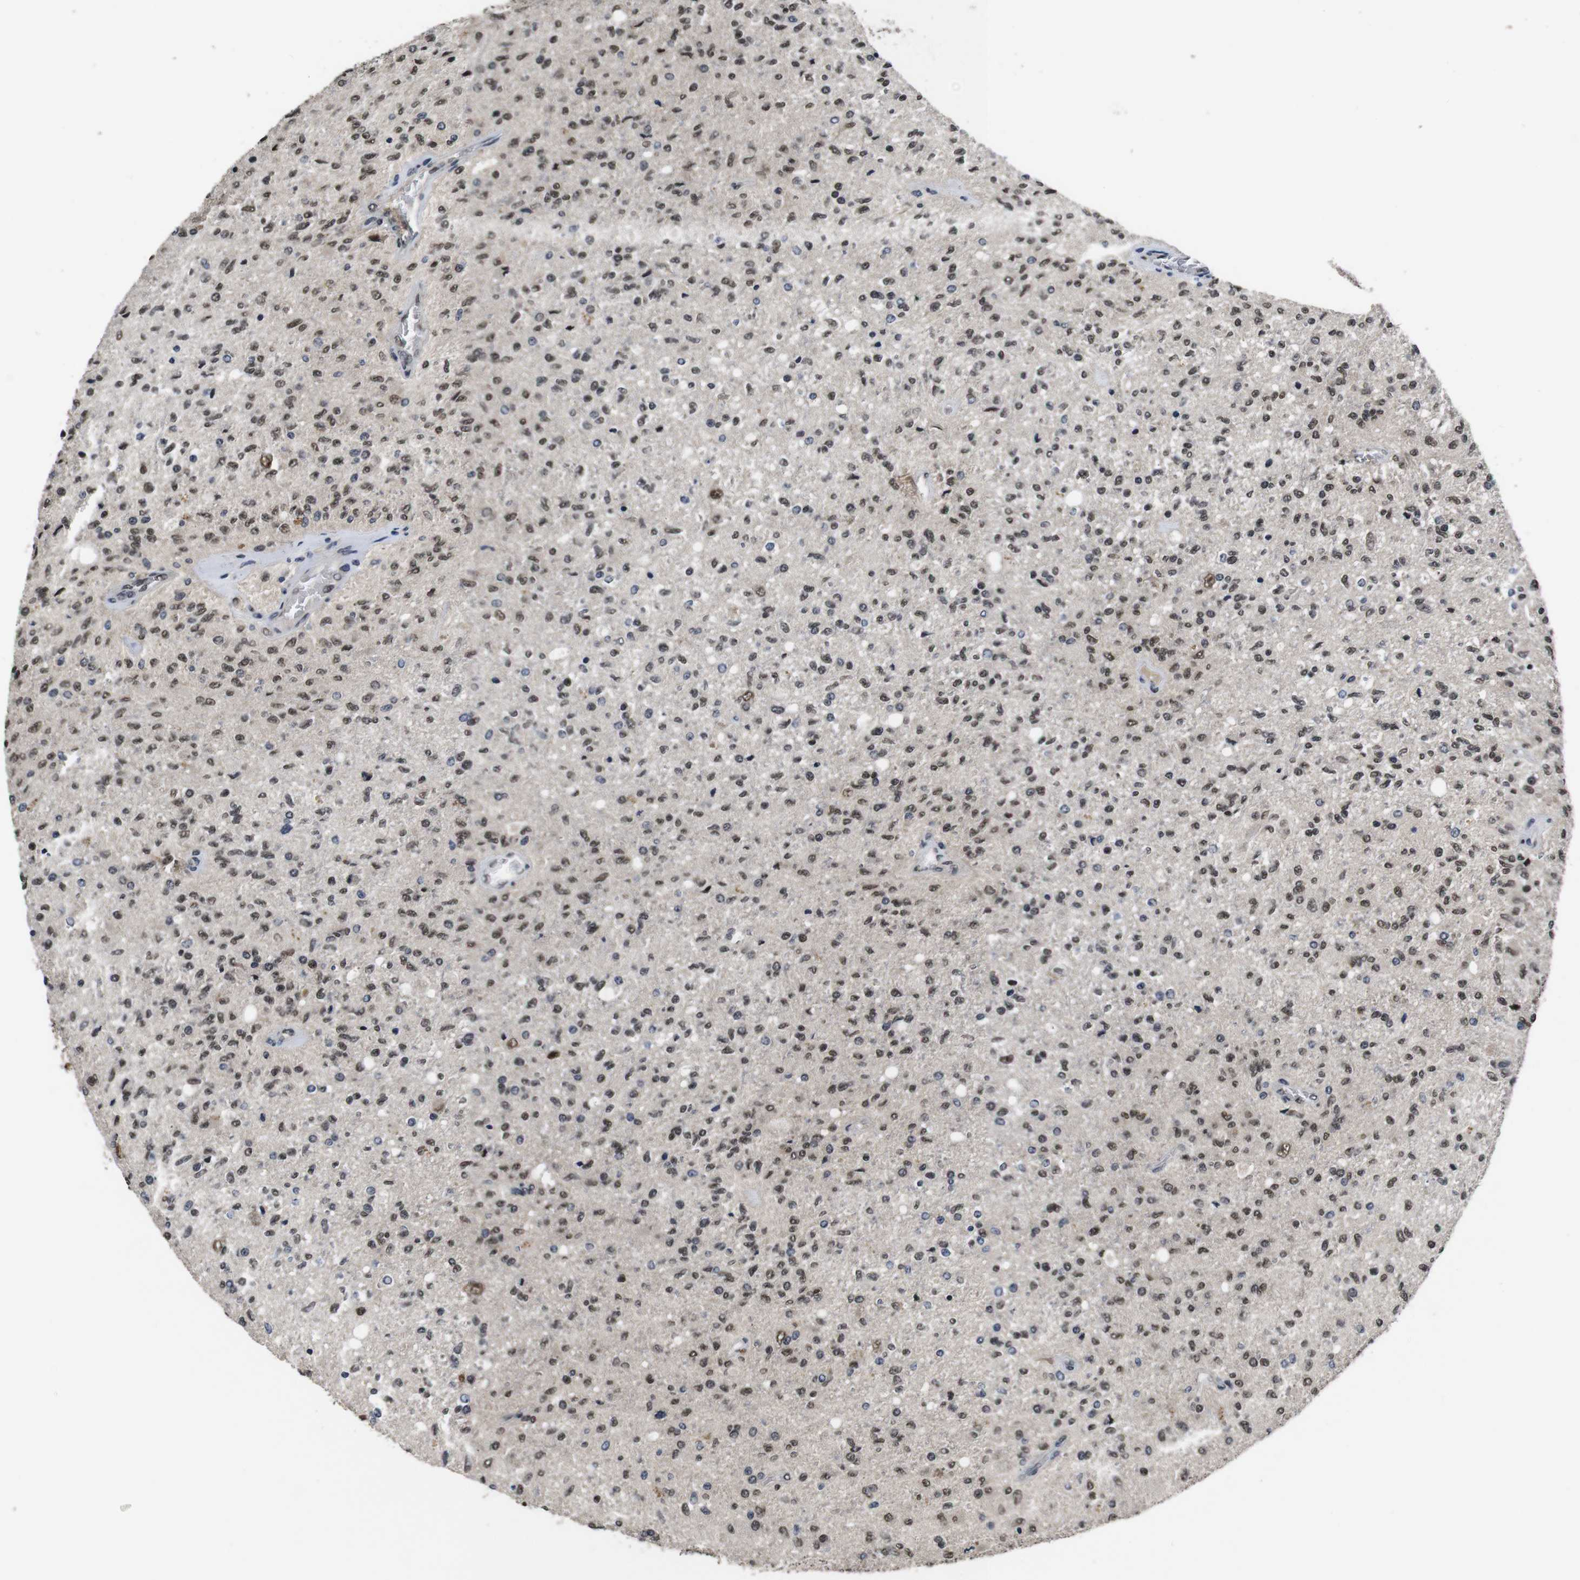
{"staining": {"intensity": "moderate", "quantity": ">75%", "location": "nuclear"}, "tissue": "glioma", "cell_type": "Tumor cells", "image_type": "cancer", "snomed": [{"axis": "morphology", "description": "Normal tissue, NOS"}, {"axis": "morphology", "description": "Glioma, malignant, High grade"}, {"axis": "topography", "description": "Cerebral cortex"}], "caption": "DAB (3,3'-diaminobenzidine) immunohistochemical staining of human malignant high-grade glioma reveals moderate nuclear protein positivity in about >75% of tumor cells.", "gene": "ZBTB46", "patient": {"sex": "male", "age": 77}}